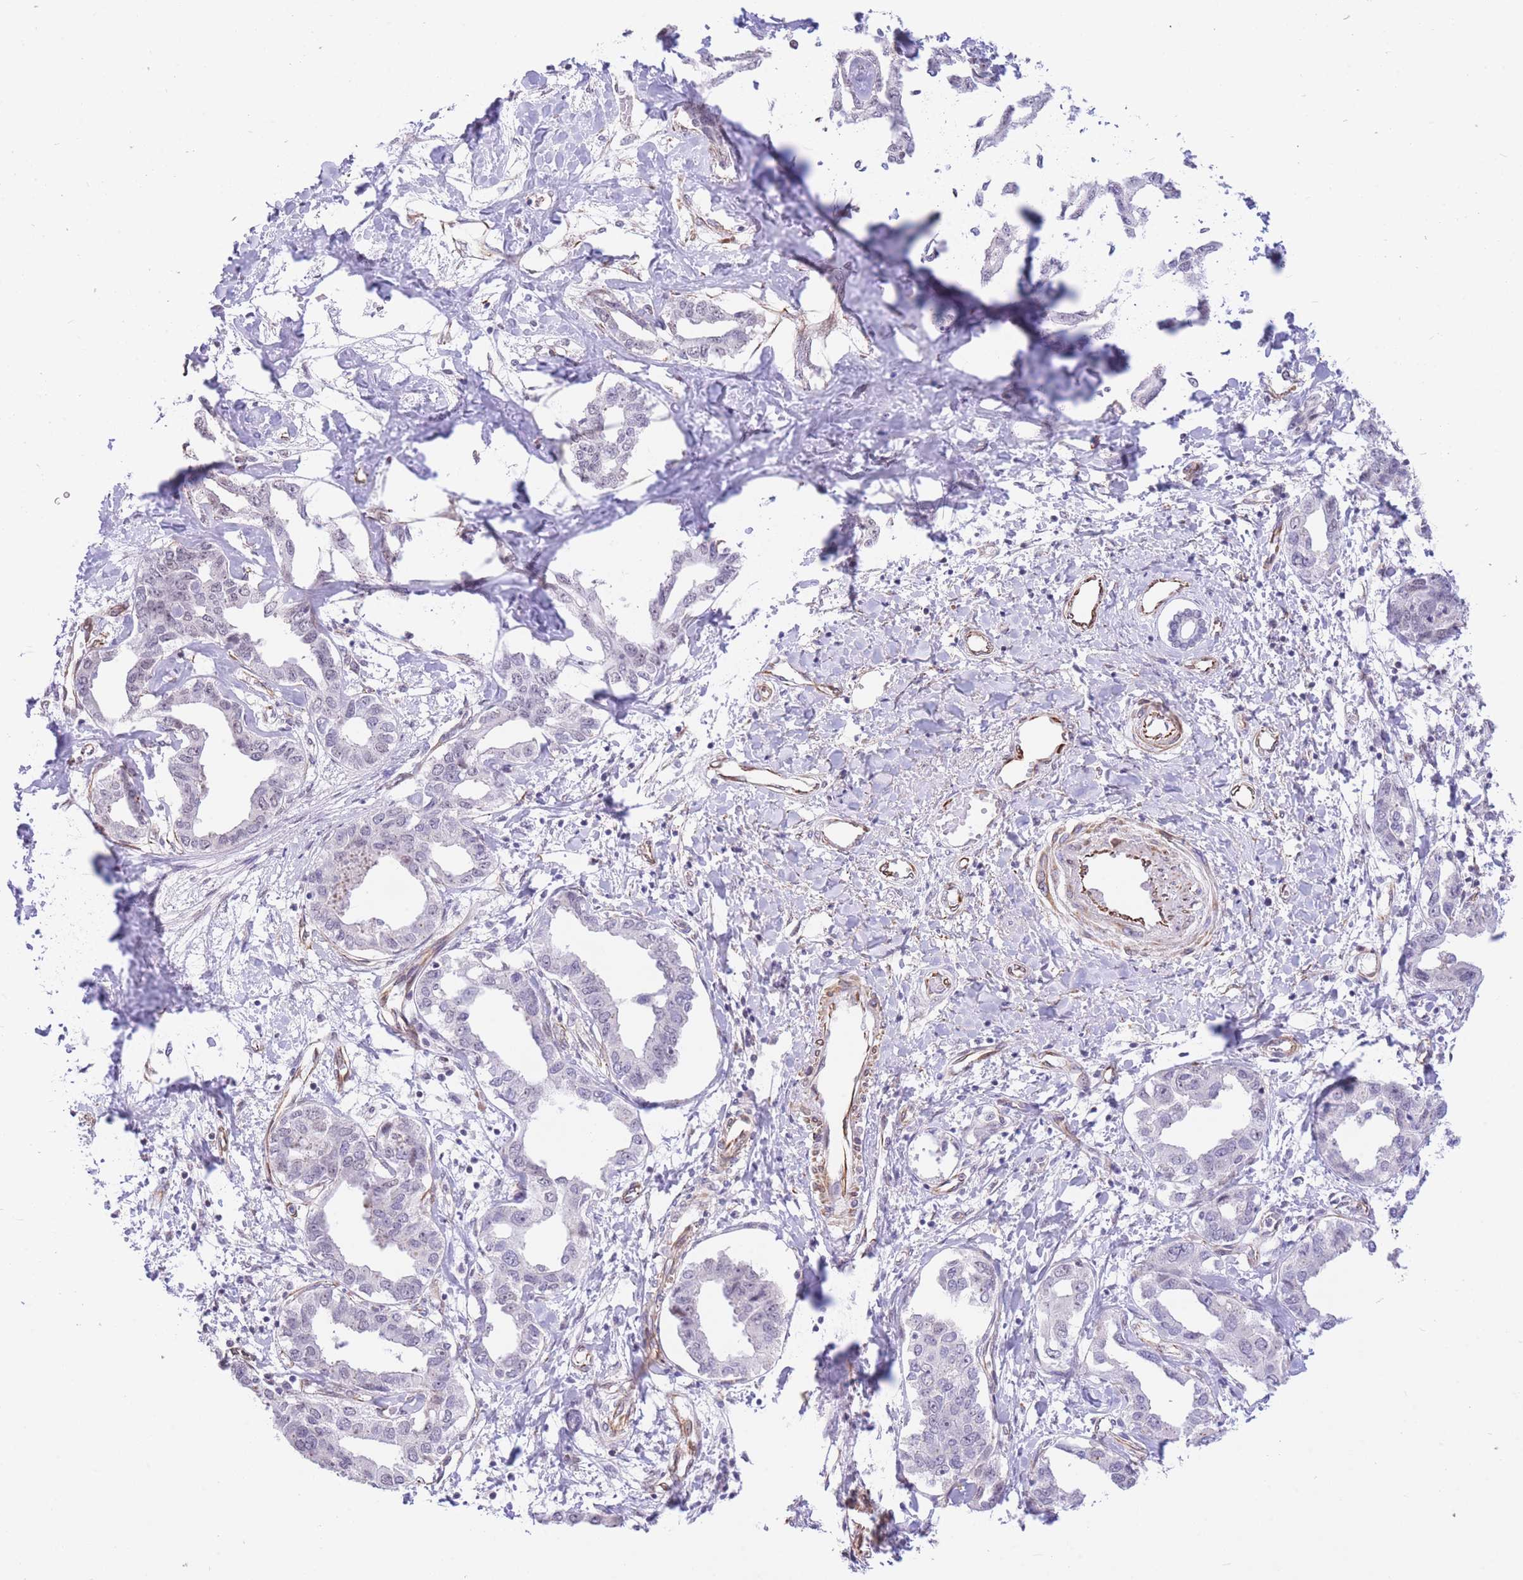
{"staining": {"intensity": "negative", "quantity": "none", "location": "none"}, "tissue": "liver cancer", "cell_type": "Tumor cells", "image_type": "cancer", "snomed": [{"axis": "morphology", "description": "Cholangiocarcinoma"}, {"axis": "topography", "description": "Liver"}], "caption": "This histopathology image is of liver cholangiocarcinoma stained with IHC to label a protein in brown with the nuclei are counter-stained blue. There is no positivity in tumor cells.", "gene": "PSG8", "patient": {"sex": "male", "age": 59}}